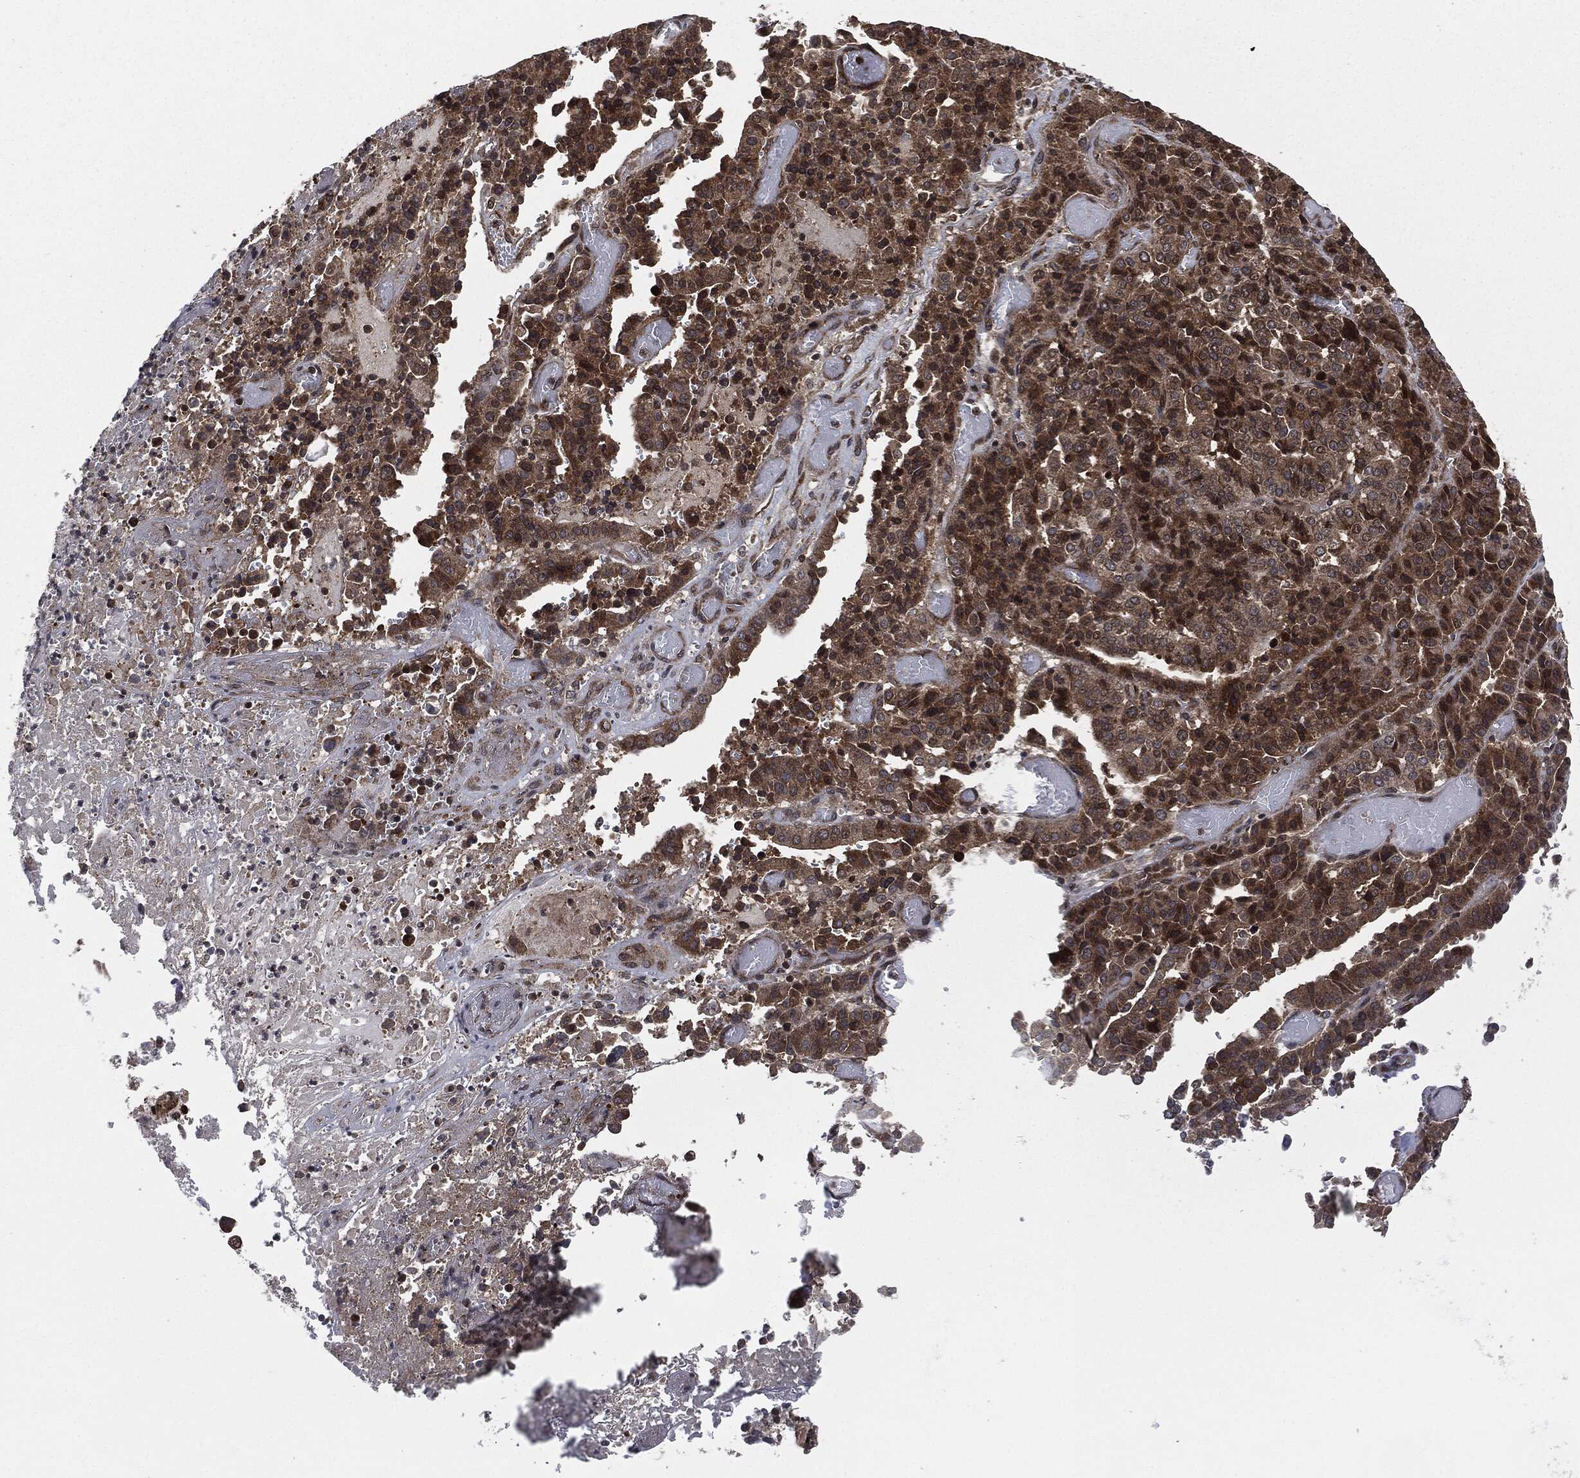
{"staining": {"intensity": "moderate", "quantity": ">75%", "location": "cytoplasmic/membranous"}, "tissue": "stomach cancer", "cell_type": "Tumor cells", "image_type": "cancer", "snomed": [{"axis": "morphology", "description": "Adenocarcinoma, NOS"}, {"axis": "topography", "description": "Stomach"}], "caption": "Protein expression by immunohistochemistry displays moderate cytoplasmic/membranous staining in approximately >75% of tumor cells in adenocarcinoma (stomach).", "gene": "HRAS", "patient": {"sex": "male", "age": 48}}